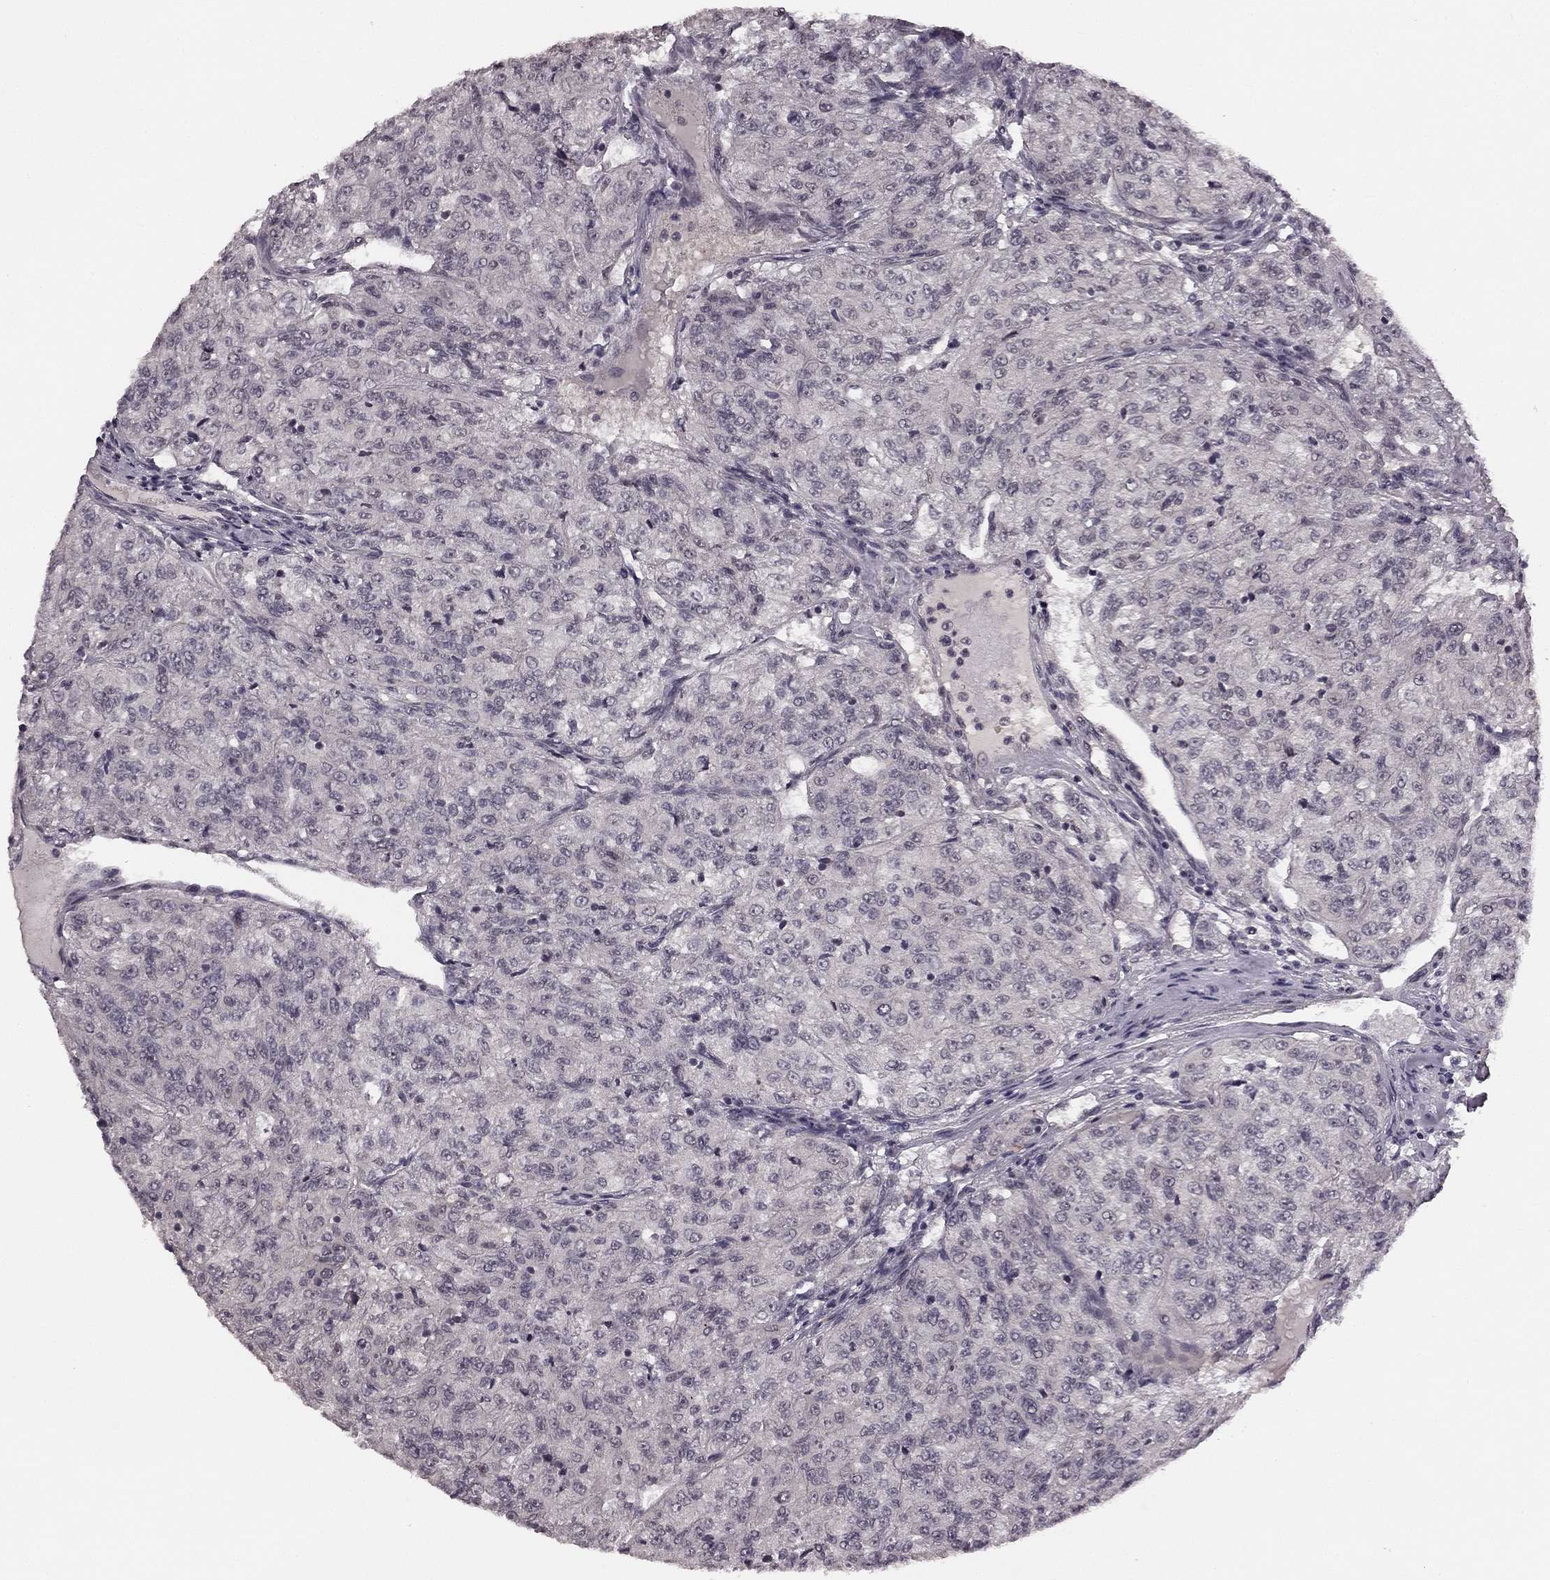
{"staining": {"intensity": "negative", "quantity": "none", "location": "none"}, "tissue": "renal cancer", "cell_type": "Tumor cells", "image_type": "cancer", "snomed": [{"axis": "morphology", "description": "Adenocarcinoma, NOS"}, {"axis": "topography", "description": "Kidney"}], "caption": "Immunohistochemical staining of human renal adenocarcinoma demonstrates no significant positivity in tumor cells.", "gene": "HCN4", "patient": {"sex": "female", "age": 63}}